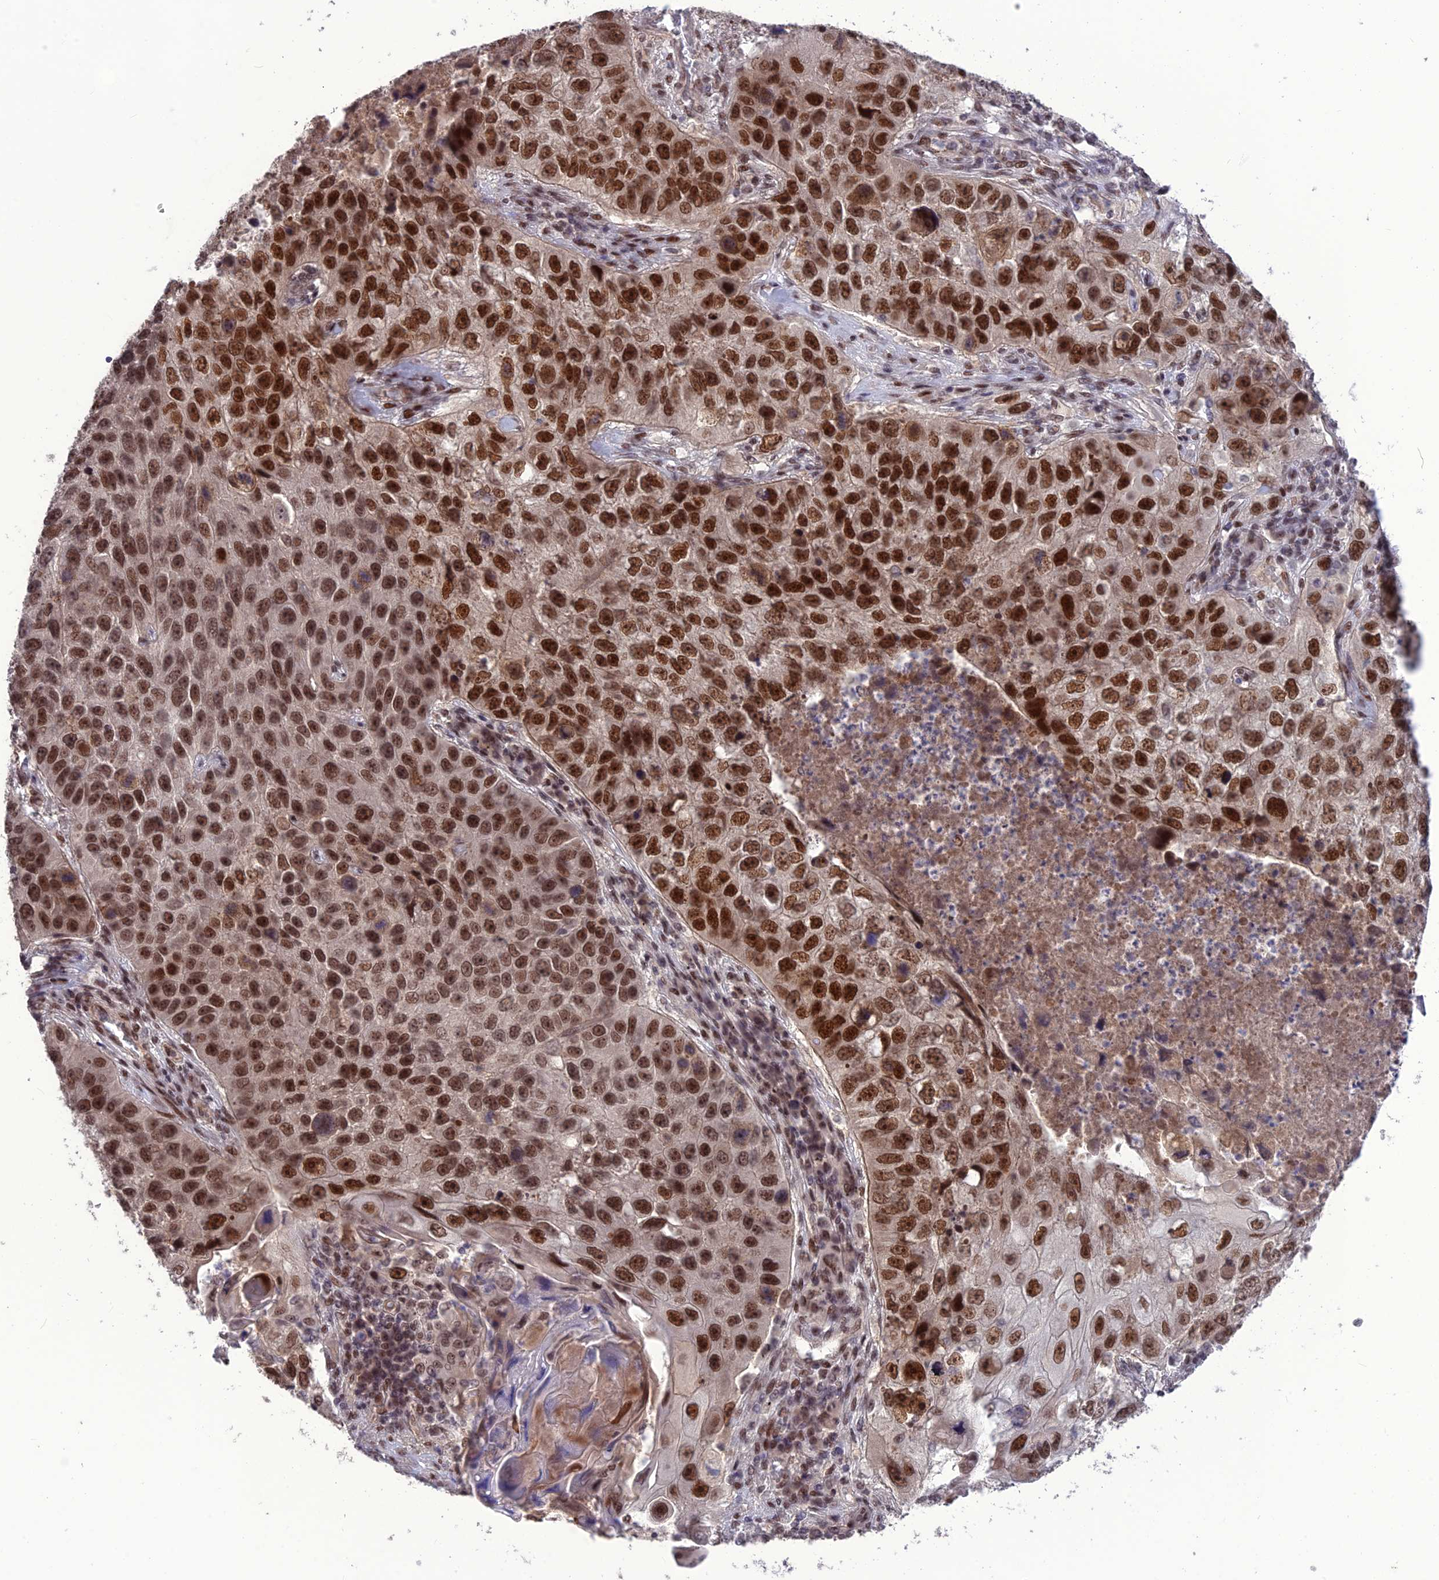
{"staining": {"intensity": "strong", "quantity": ">75%", "location": "nuclear"}, "tissue": "lung cancer", "cell_type": "Tumor cells", "image_type": "cancer", "snomed": [{"axis": "morphology", "description": "Squamous cell carcinoma, NOS"}, {"axis": "topography", "description": "Lung"}], "caption": "Protein staining by IHC reveals strong nuclear staining in approximately >75% of tumor cells in squamous cell carcinoma (lung).", "gene": "DIS3", "patient": {"sex": "male", "age": 61}}